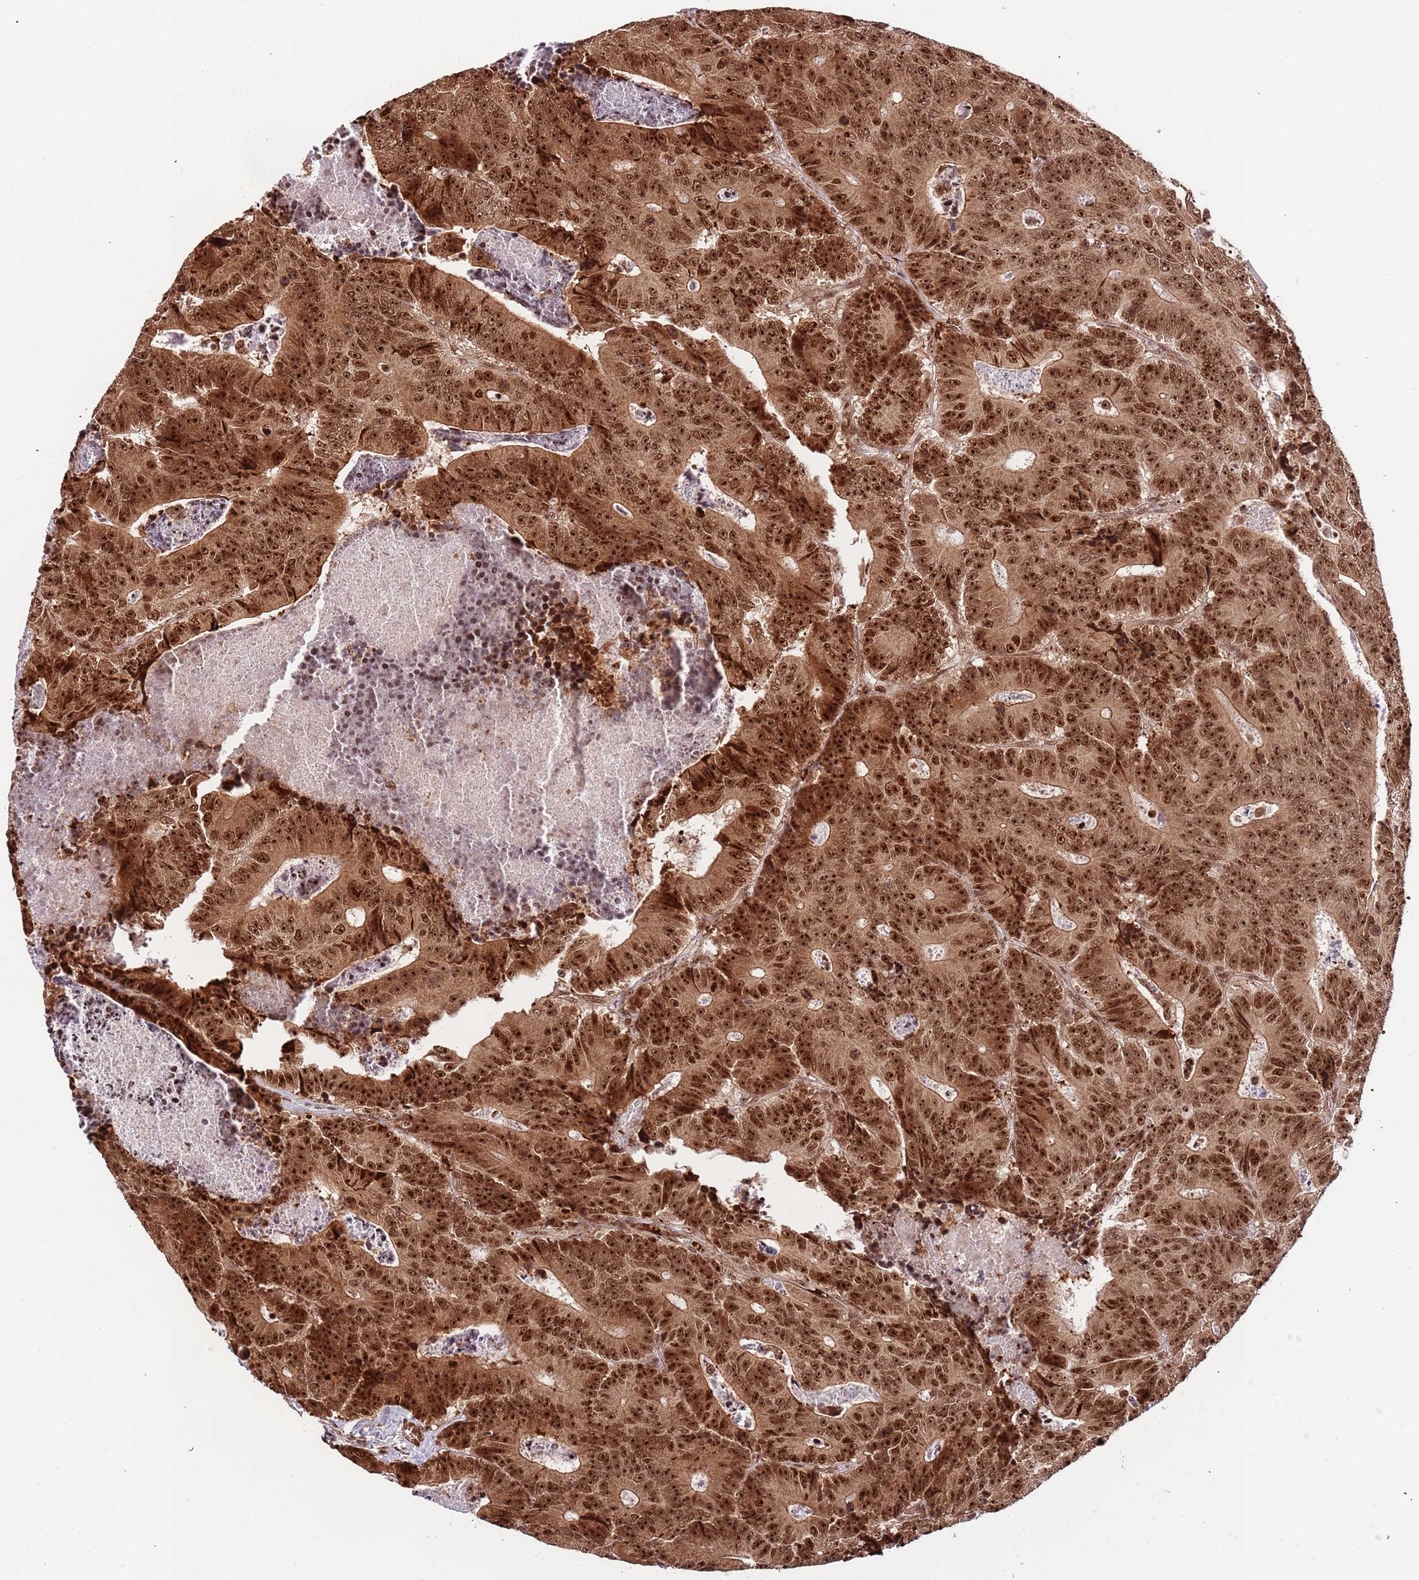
{"staining": {"intensity": "strong", "quantity": ">75%", "location": "cytoplasmic/membranous,nuclear"}, "tissue": "colorectal cancer", "cell_type": "Tumor cells", "image_type": "cancer", "snomed": [{"axis": "morphology", "description": "Adenocarcinoma, NOS"}, {"axis": "topography", "description": "Colon"}], "caption": "Protein analysis of adenocarcinoma (colorectal) tissue exhibits strong cytoplasmic/membranous and nuclear positivity in about >75% of tumor cells.", "gene": "RIF1", "patient": {"sex": "male", "age": 83}}